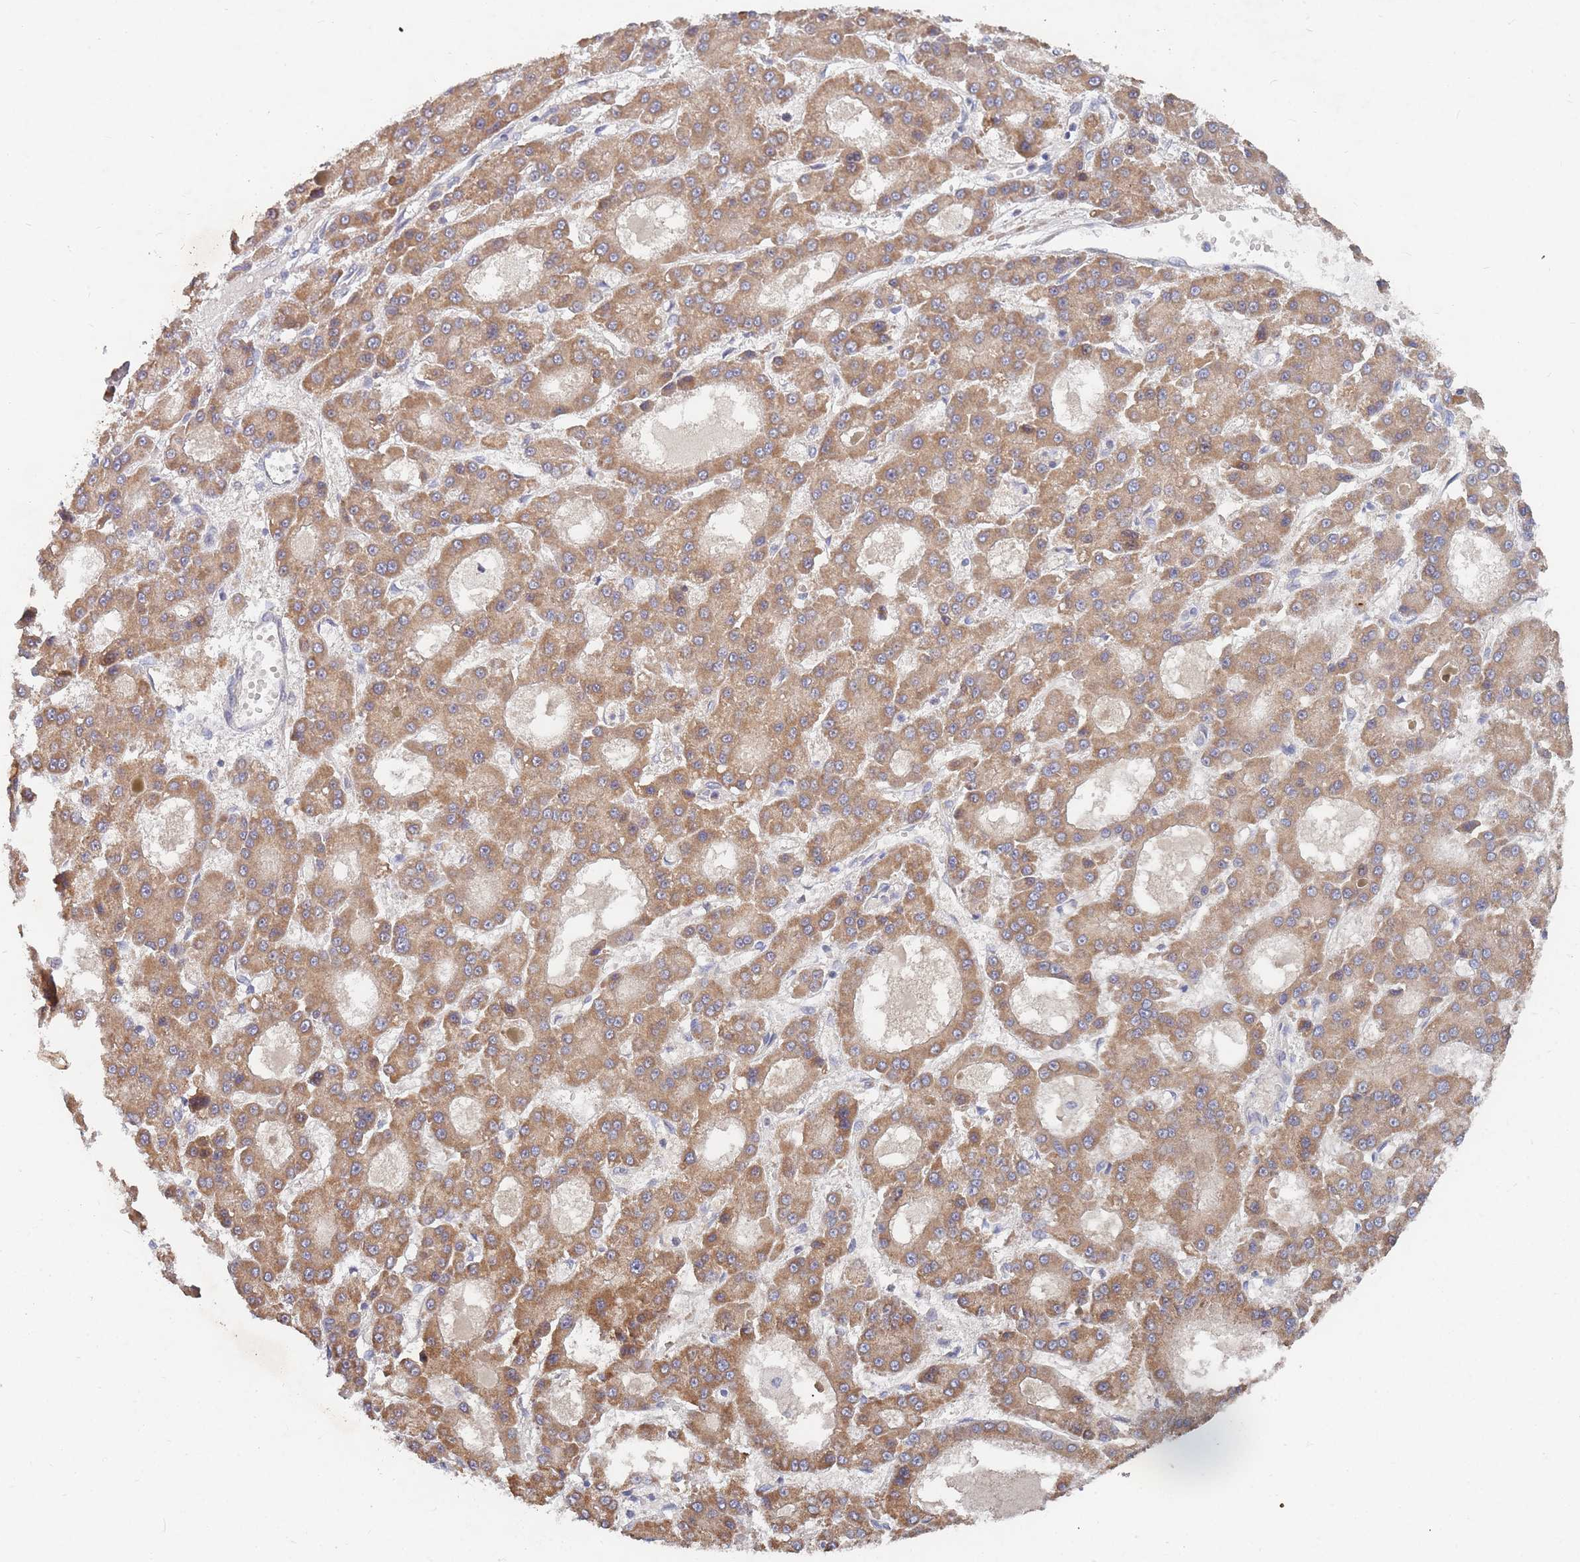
{"staining": {"intensity": "moderate", "quantity": ">75%", "location": "cytoplasmic/membranous"}, "tissue": "liver cancer", "cell_type": "Tumor cells", "image_type": "cancer", "snomed": [{"axis": "morphology", "description": "Carcinoma, Hepatocellular, NOS"}, {"axis": "topography", "description": "Liver"}], "caption": "Liver cancer (hepatocellular carcinoma) stained with immunohistochemistry (IHC) shows moderate cytoplasmic/membranous expression in approximately >75% of tumor cells.", "gene": "SLC35F5", "patient": {"sex": "male", "age": 70}}